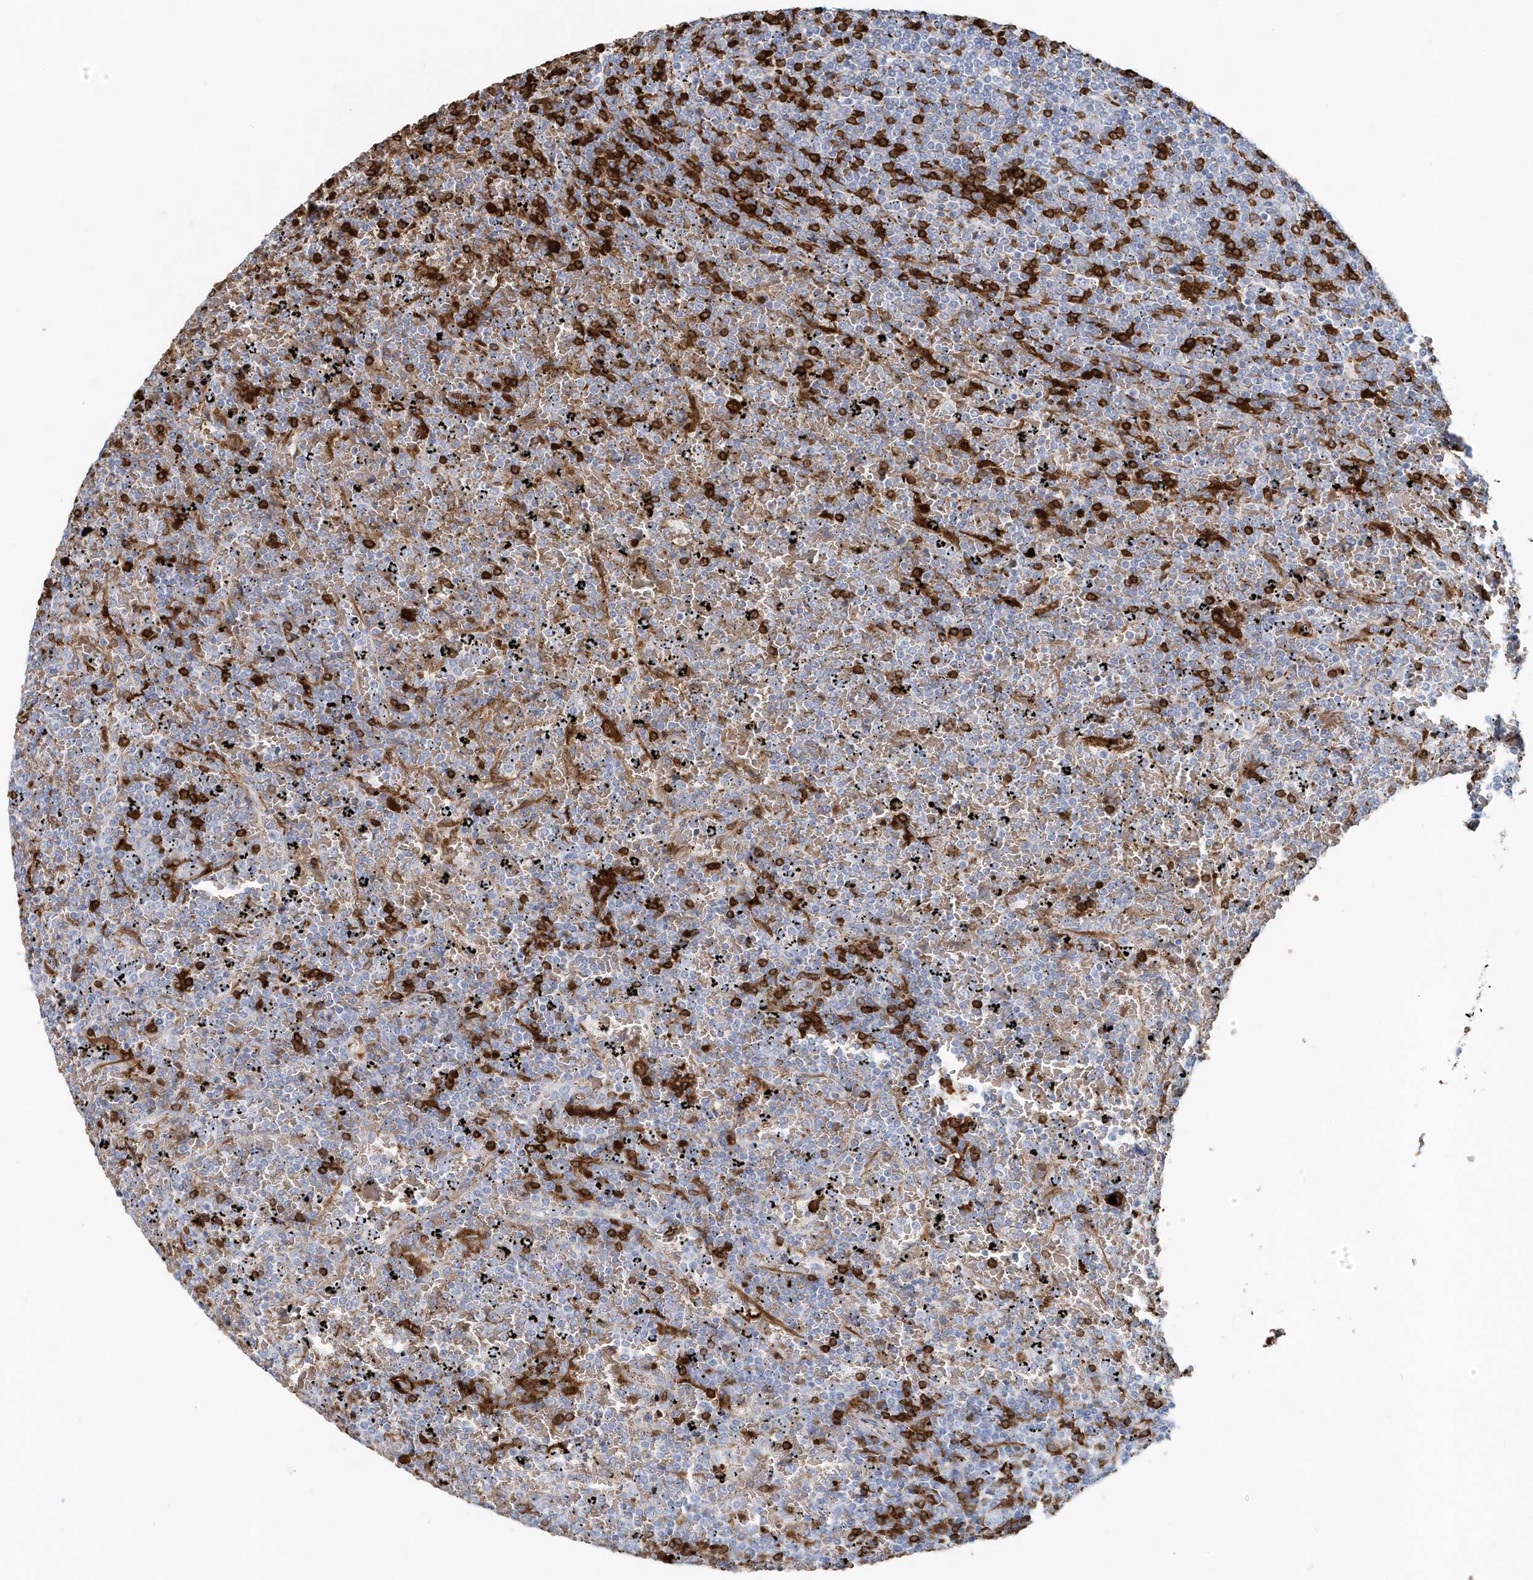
{"staining": {"intensity": "negative", "quantity": "none", "location": "none"}, "tissue": "lymphoma", "cell_type": "Tumor cells", "image_type": "cancer", "snomed": [{"axis": "morphology", "description": "Malignant lymphoma, non-Hodgkin's type, Low grade"}, {"axis": "topography", "description": "Spleen"}], "caption": "A high-resolution micrograph shows immunohistochemistry staining of malignant lymphoma, non-Hodgkin's type (low-grade), which shows no significant positivity in tumor cells.", "gene": "HBA2", "patient": {"sex": "female", "age": 77}}